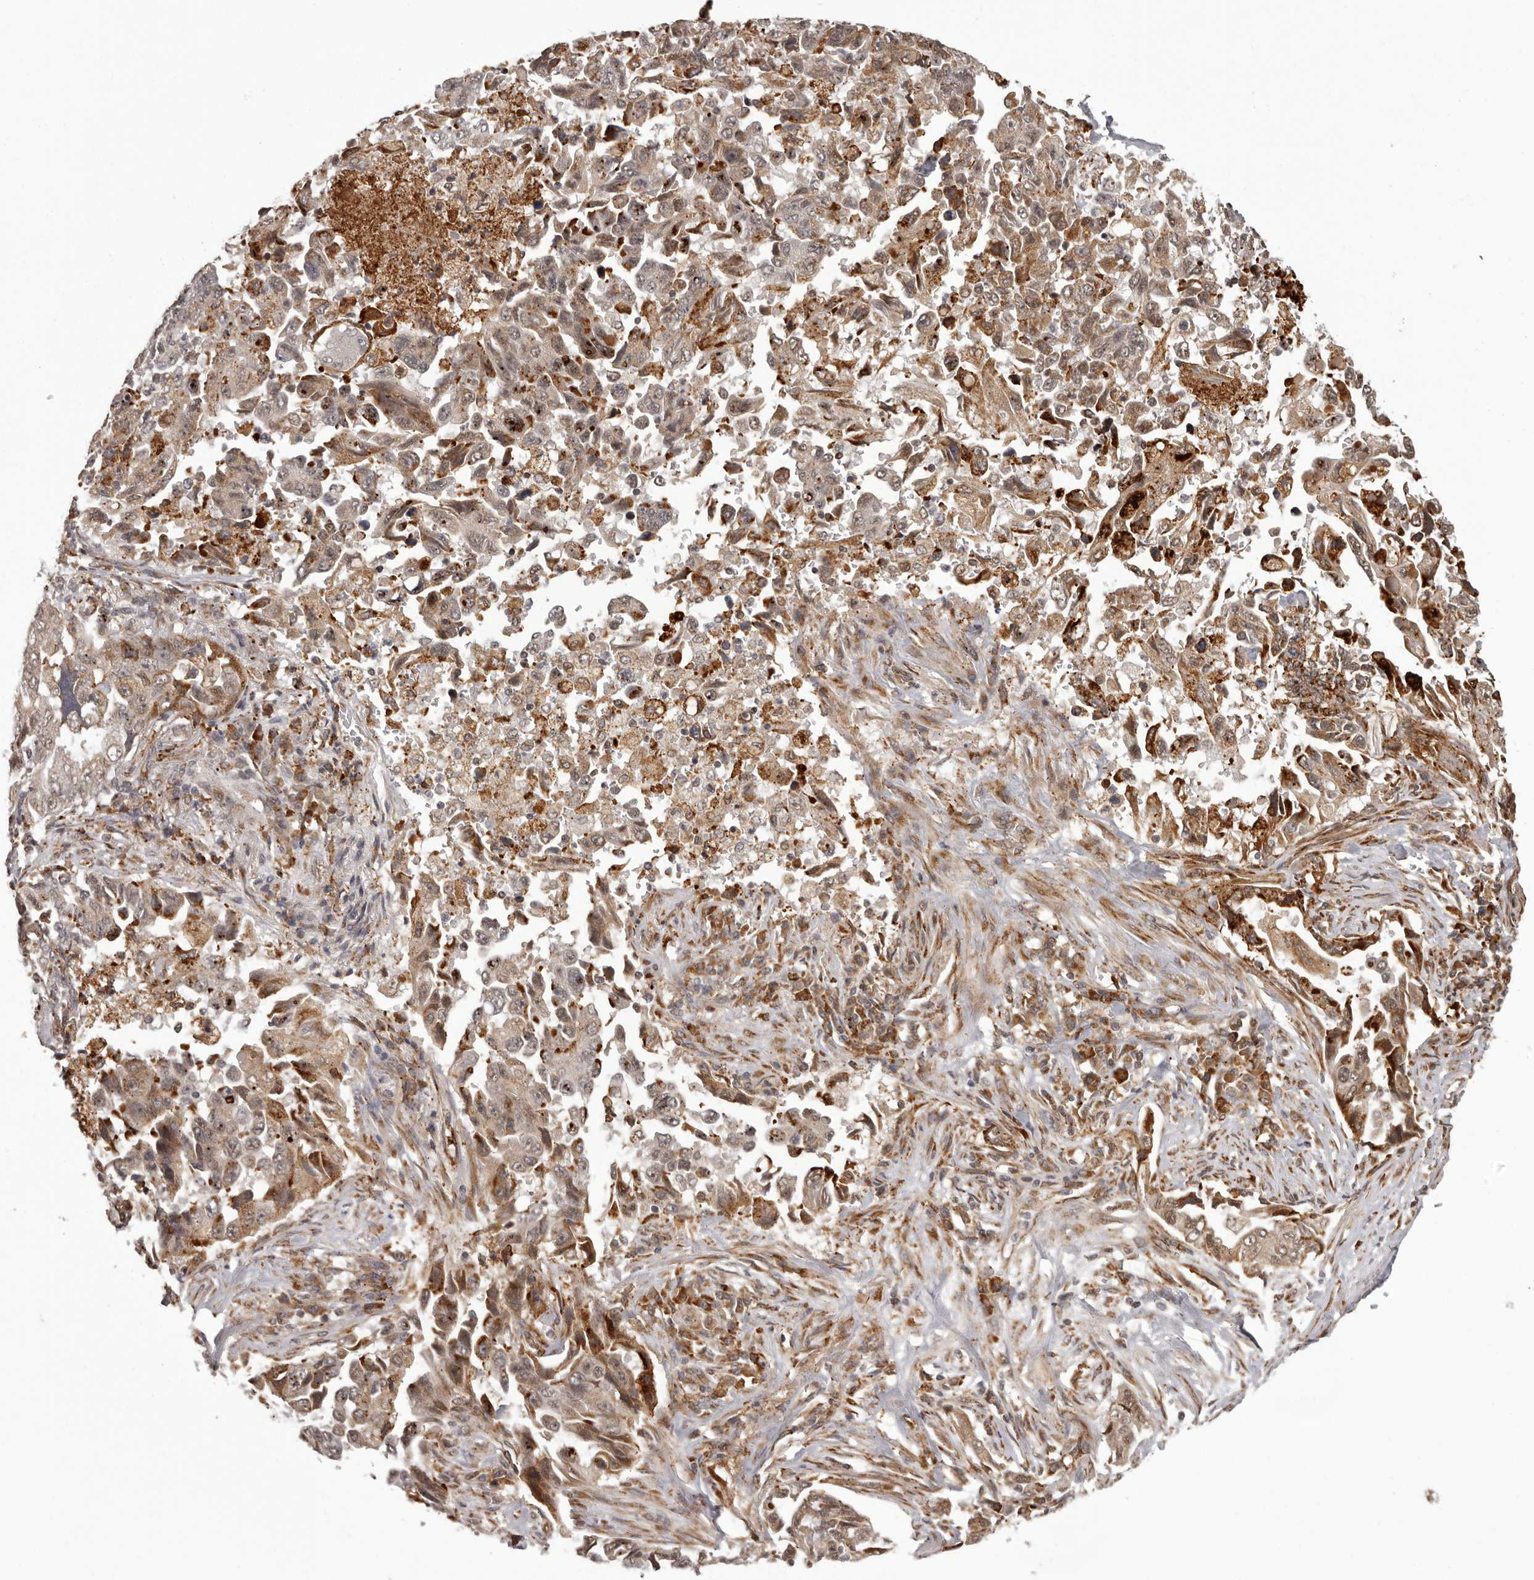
{"staining": {"intensity": "moderate", "quantity": ">75%", "location": "cytoplasmic/membranous,nuclear"}, "tissue": "lung cancer", "cell_type": "Tumor cells", "image_type": "cancer", "snomed": [{"axis": "morphology", "description": "Adenocarcinoma, NOS"}, {"axis": "topography", "description": "Lung"}], "caption": "Immunohistochemistry (IHC) micrograph of neoplastic tissue: human lung cancer (adenocarcinoma) stained using immunohistochemistry displays medium levels of moderate protein expression localized specifically in the cytoplasmic/membranous and nuclear of tumor cells, appearing as a cytoplasmic/membranous and nuclear brown color.", "gene": "IL32", "patient": {"sex": "female", "age": 51}}